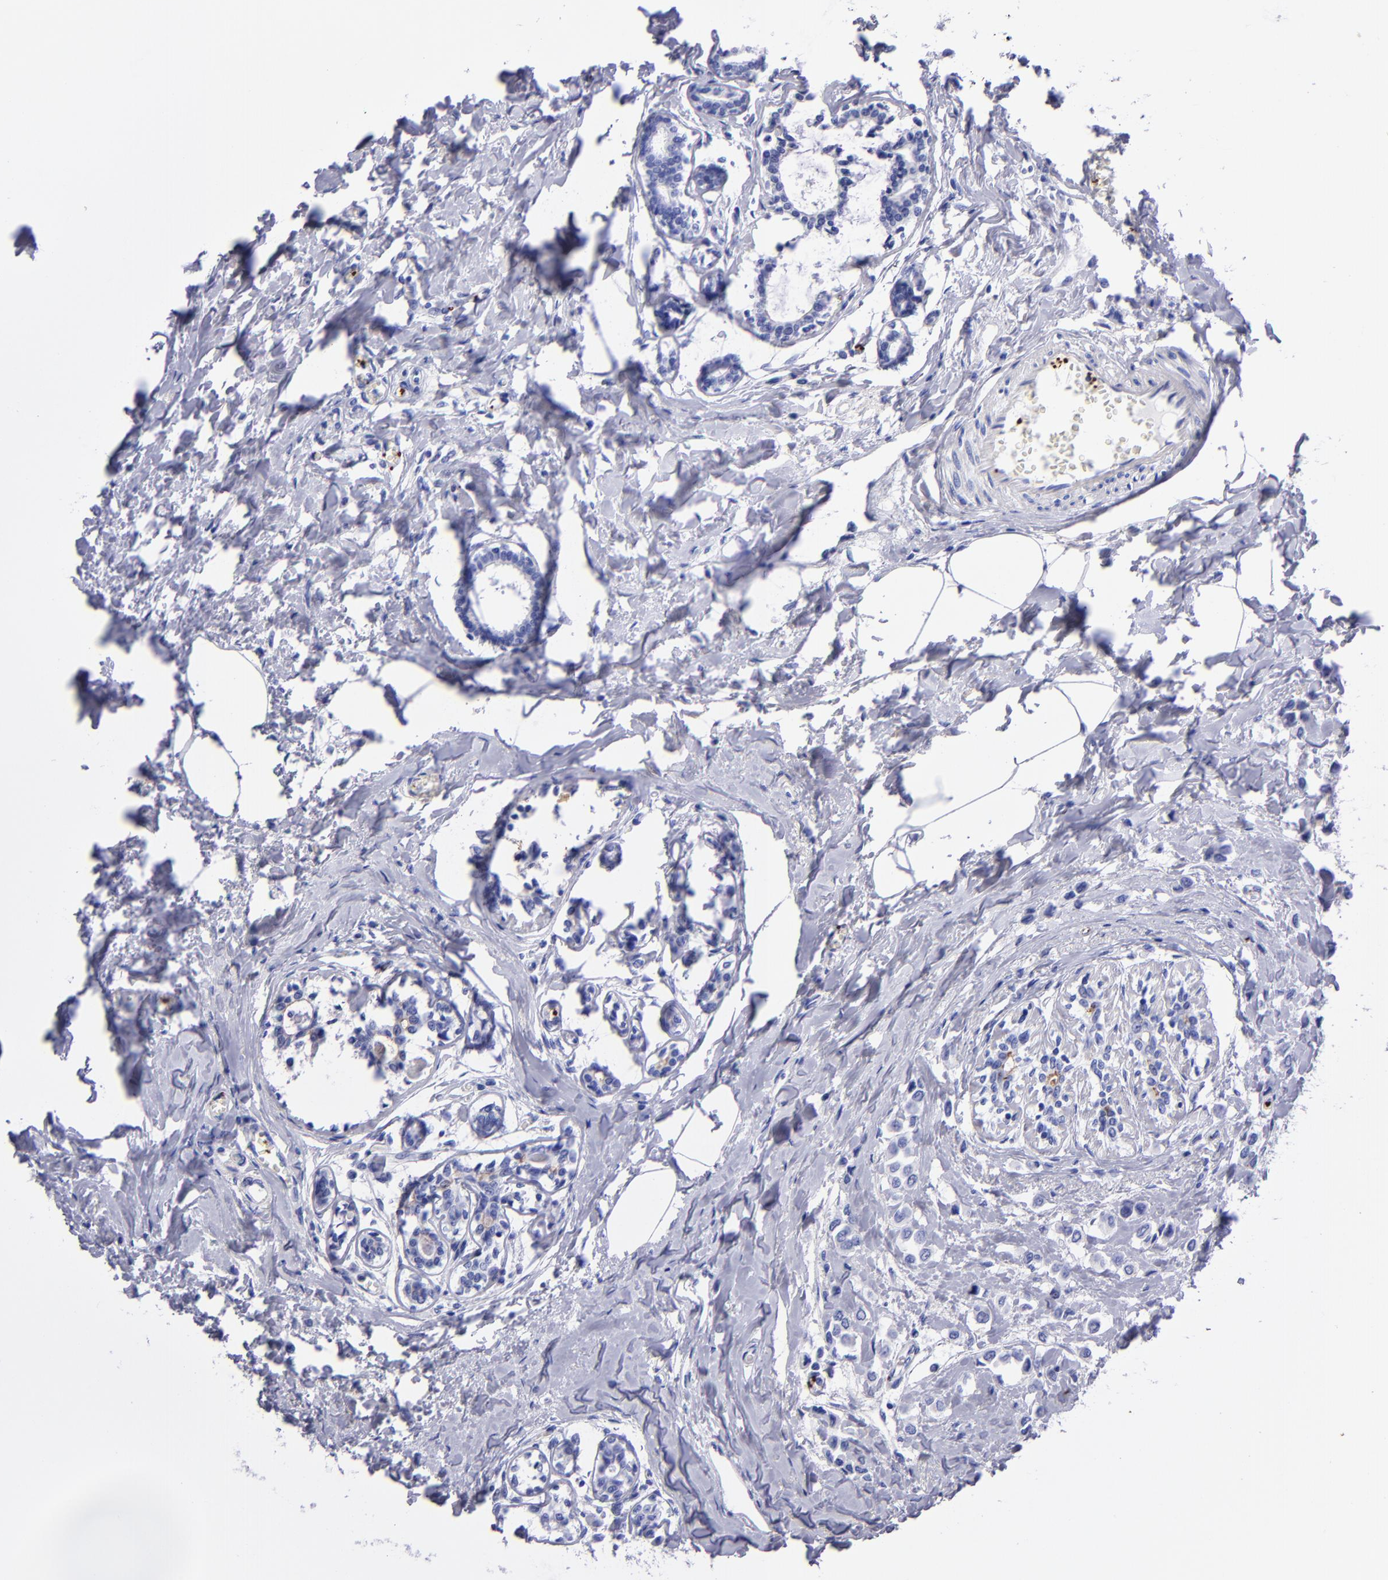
{"staining": {"intensity": "negative", "quantity": "none", "location": "none"}, "tissue": "breast cancer", "cell_type": "Tumor cells", "image_type": "cancer", "snomed": [{"axis": "morphology", "description": "Lobular carcinoma"}, {"axis": "topography", "description": "Breast"}], "caption": "DAB immunohistochemical staining of human lobular carcinoma (breast) shows no significant expression in tumor cells. The staining is performed using DAB (3,3'-diaminobenzidine) brown chromogen with nuclei counter-stained in using hematoxylin.", "gene": "EFCAB13", "patient": {"sex": "female", "age": 51}}